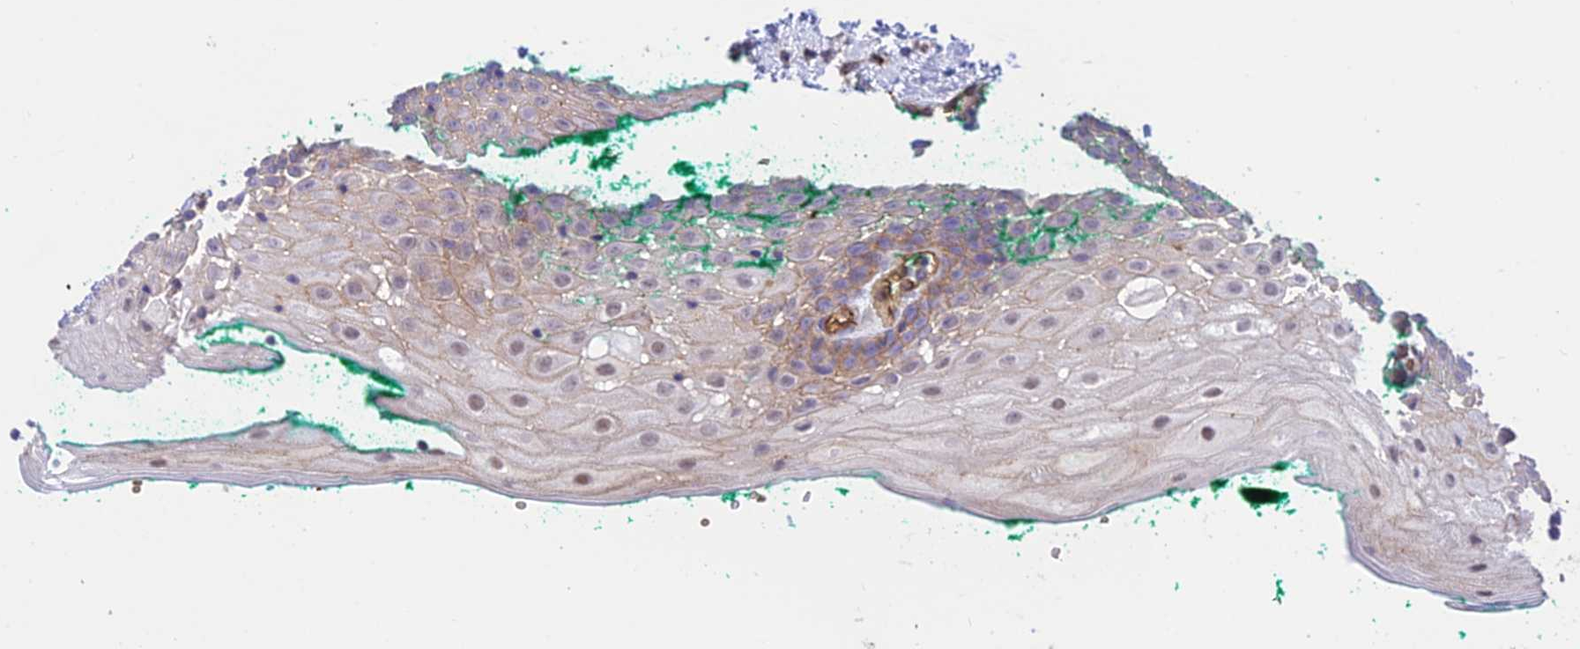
{"staining": {"intensity": "weak", "quantity": "<25%", "location": "cytoplasmic/membranous"}, "tissue": "oral mucosa", "cell_type": "Squamous epithelial cells", "image_type": "normal", "snomed": [{"axis": "morphology", "description": "Normal tissue, NOS"}, {"axis": "topography", "description": "Oral tissue"}], "caption": "Immunohistochemistry micrograph of benign oral mucosa stained for a protein (brown), which shows no positivity in squamous epithelial cells.", "gene": "YPEL5", "patient": {"sex": "female", "age": 70}}